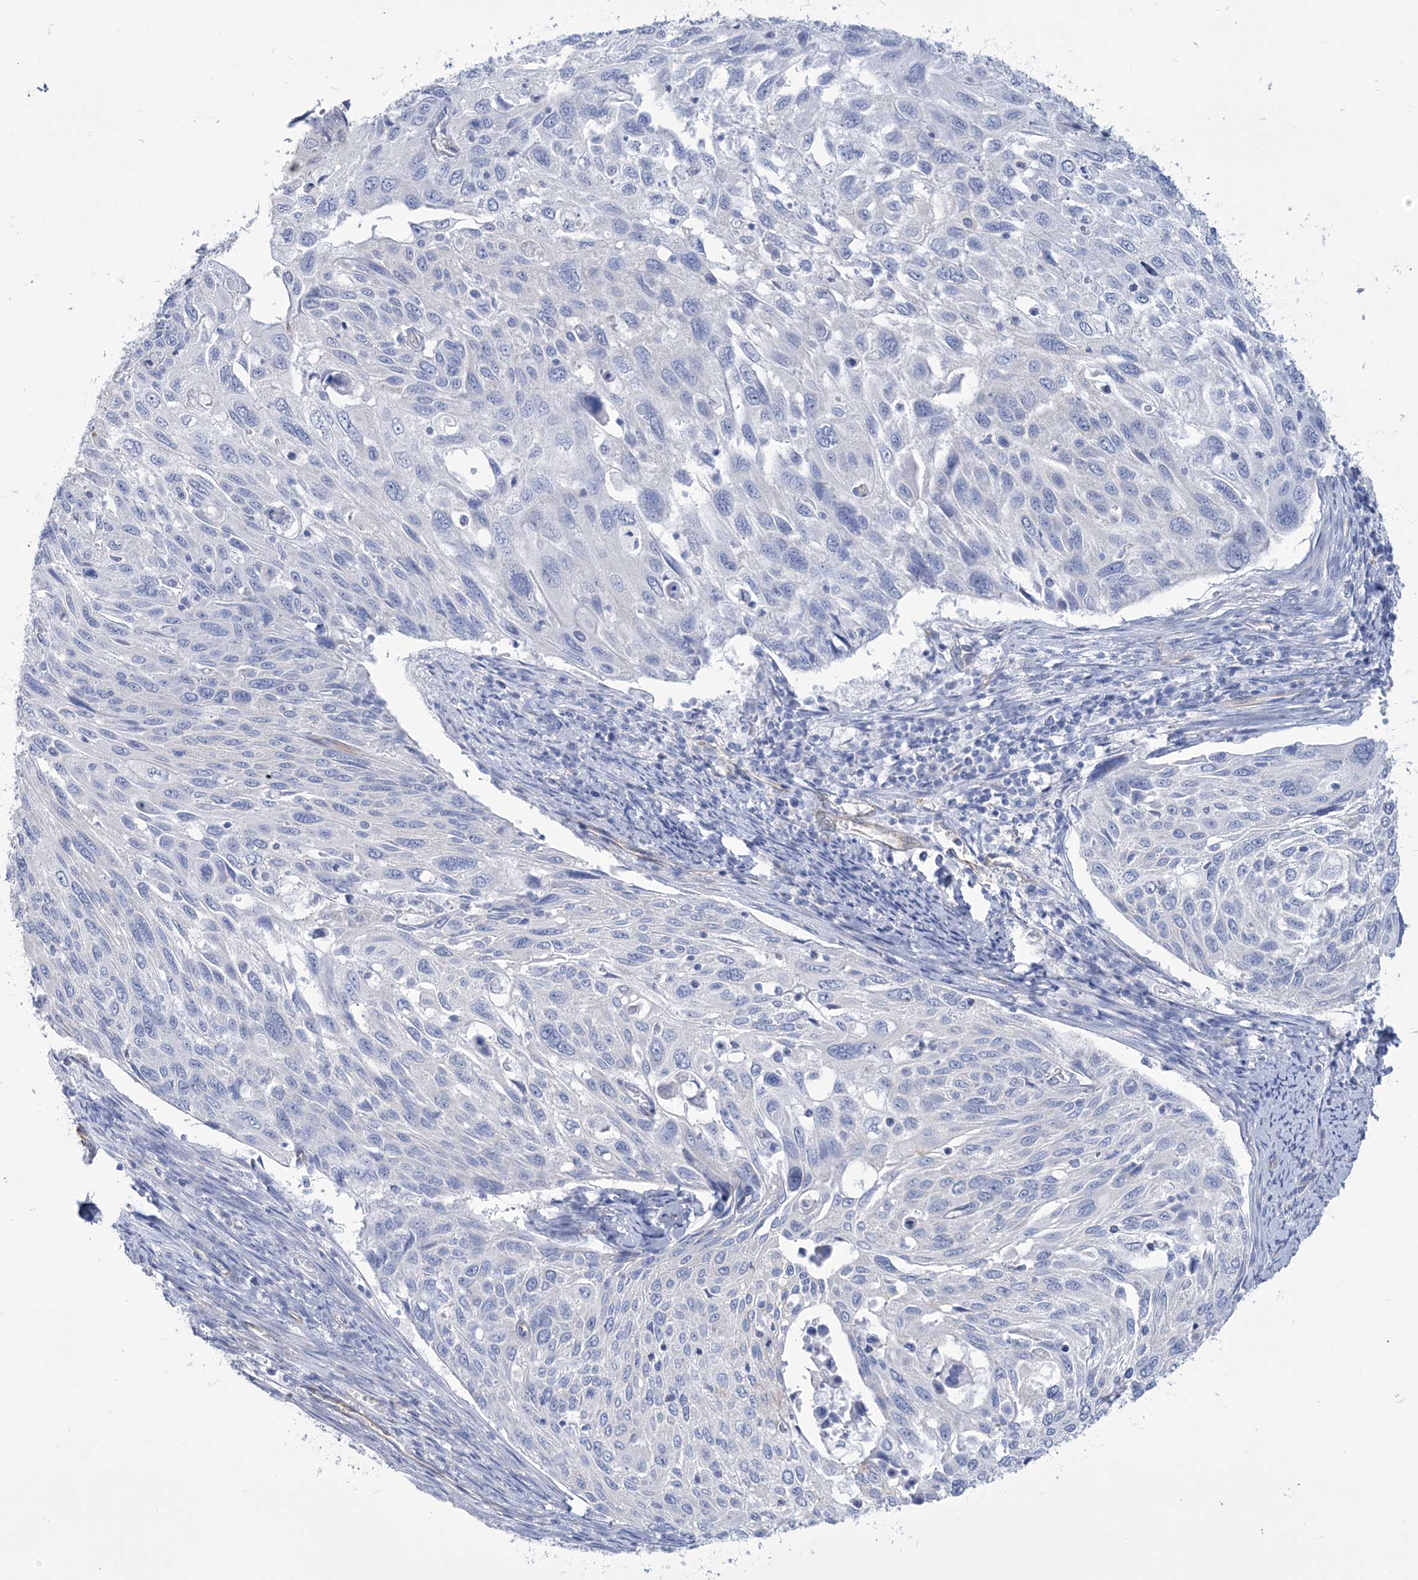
{"staining": {"intensity": "negative", "quantity": "none", "location": "none"}, "tissue": "cervical cancer", "cell_type": "Tumor cells", "image_type": "cancer", "snomed": [{"axis": "morphology", "description": "Squamous cell carcinoma, NOS"}, {"axis": "topography", "description": "Cervix"}], "caption": "This is an immunohistochemistry histopathology image of human cervical squamous cell carcinoma. There is no positivity in tumor cells.", "gene": "RAB11FIP5", "patient": {"sex": "female", "age": 70}}